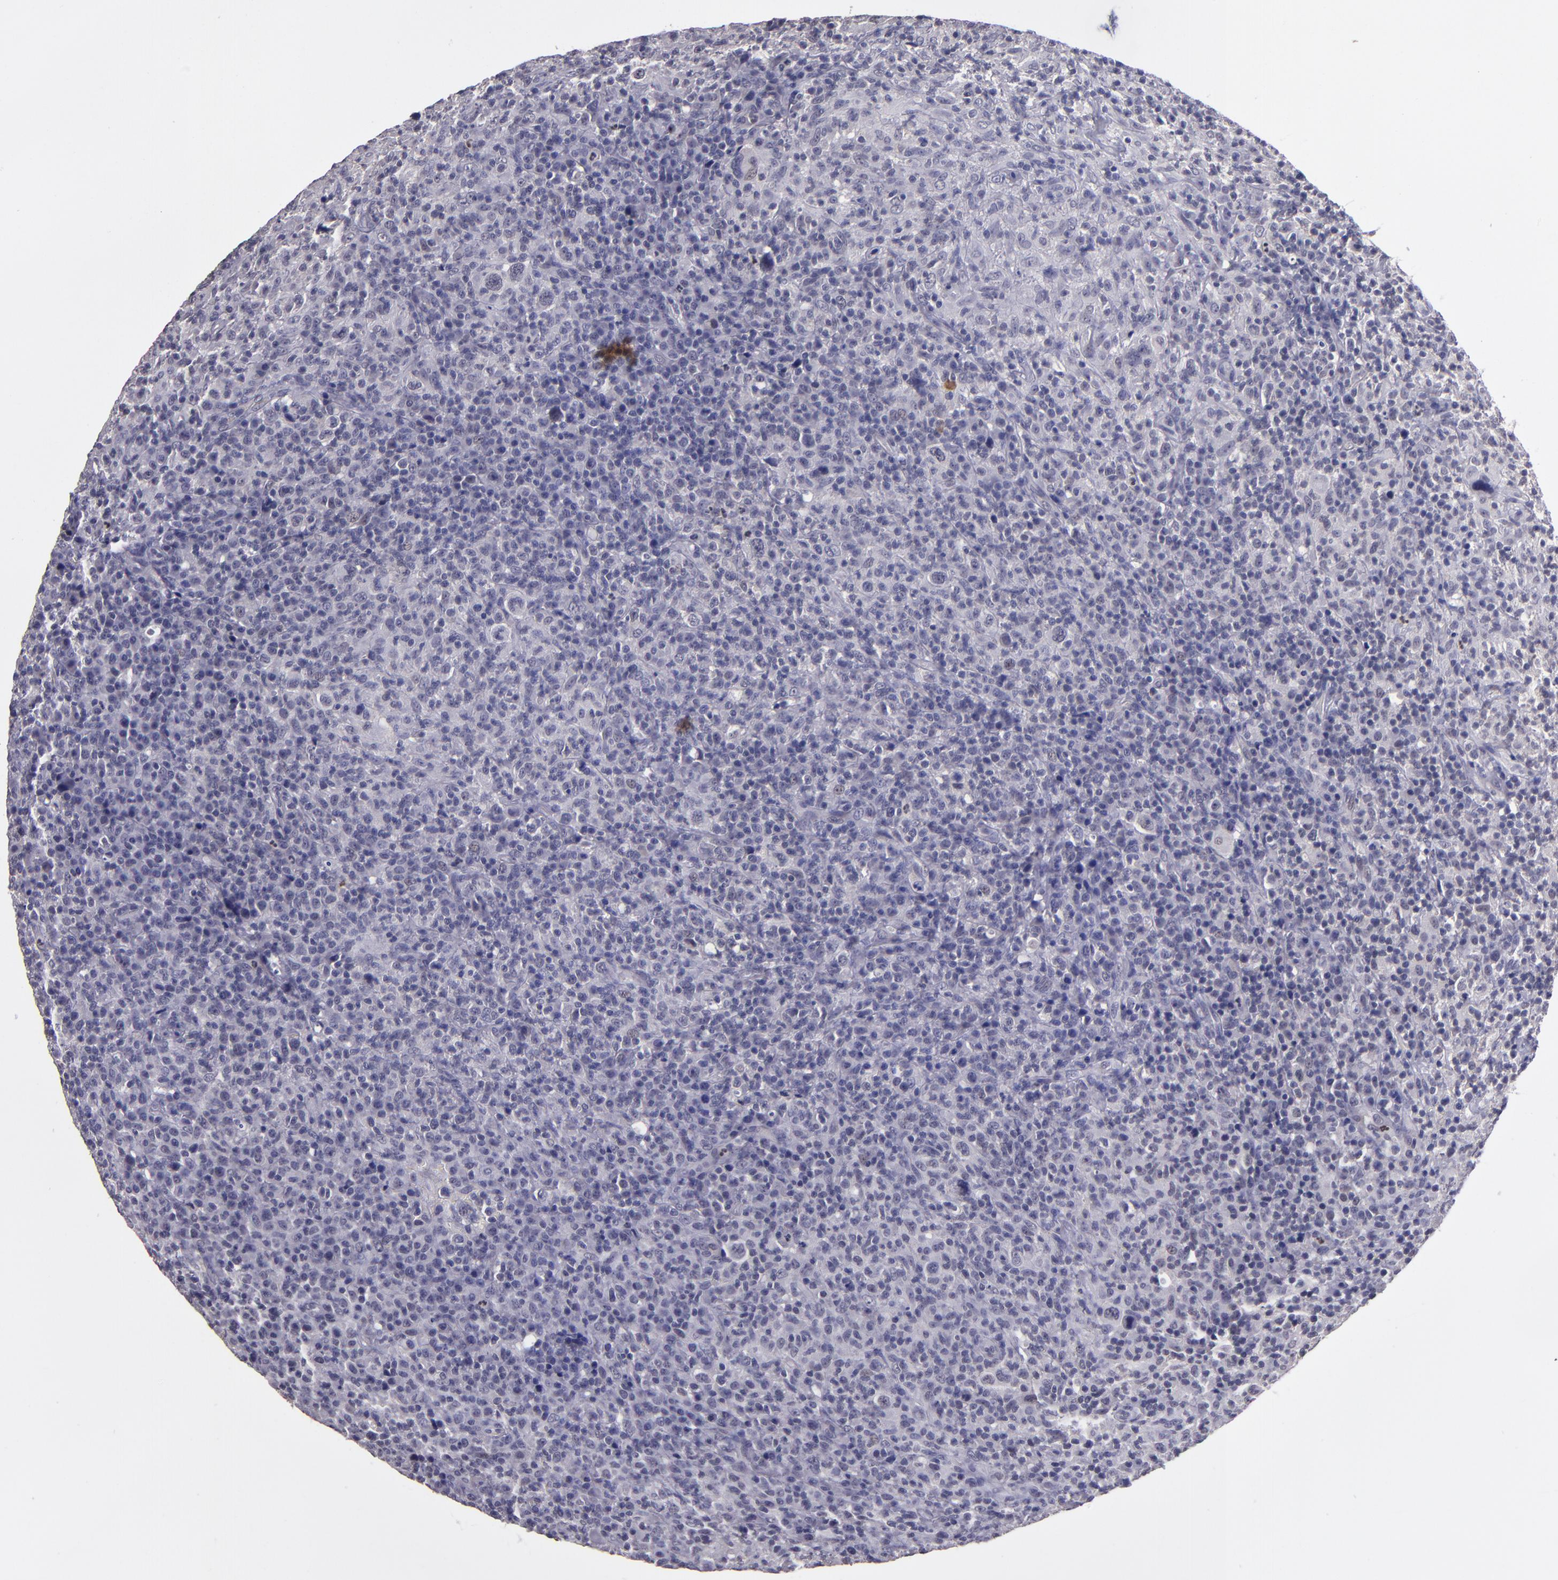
{"staining": {"intensity": "negative", "quantity": "none", "location": "none"}, "tissue": "lymphoma", "cell_type": "Tumor cells", "image_type": "cancer", "snomed": [{"axis": "morphology", "description": "Hodgkin's disease, NOS"}, {"axis": "topography", "description": "Lymph node"}], "caption": "Immunohistochemistry micrograph of human Hodgkin's disease stained for a protein (brown), which displays no expression in tumor cells. (DAB immunohistochemistry (IHC), high magnification).", "gene": "CEBPE", "patient": {"sex": "male", "age": 65}}